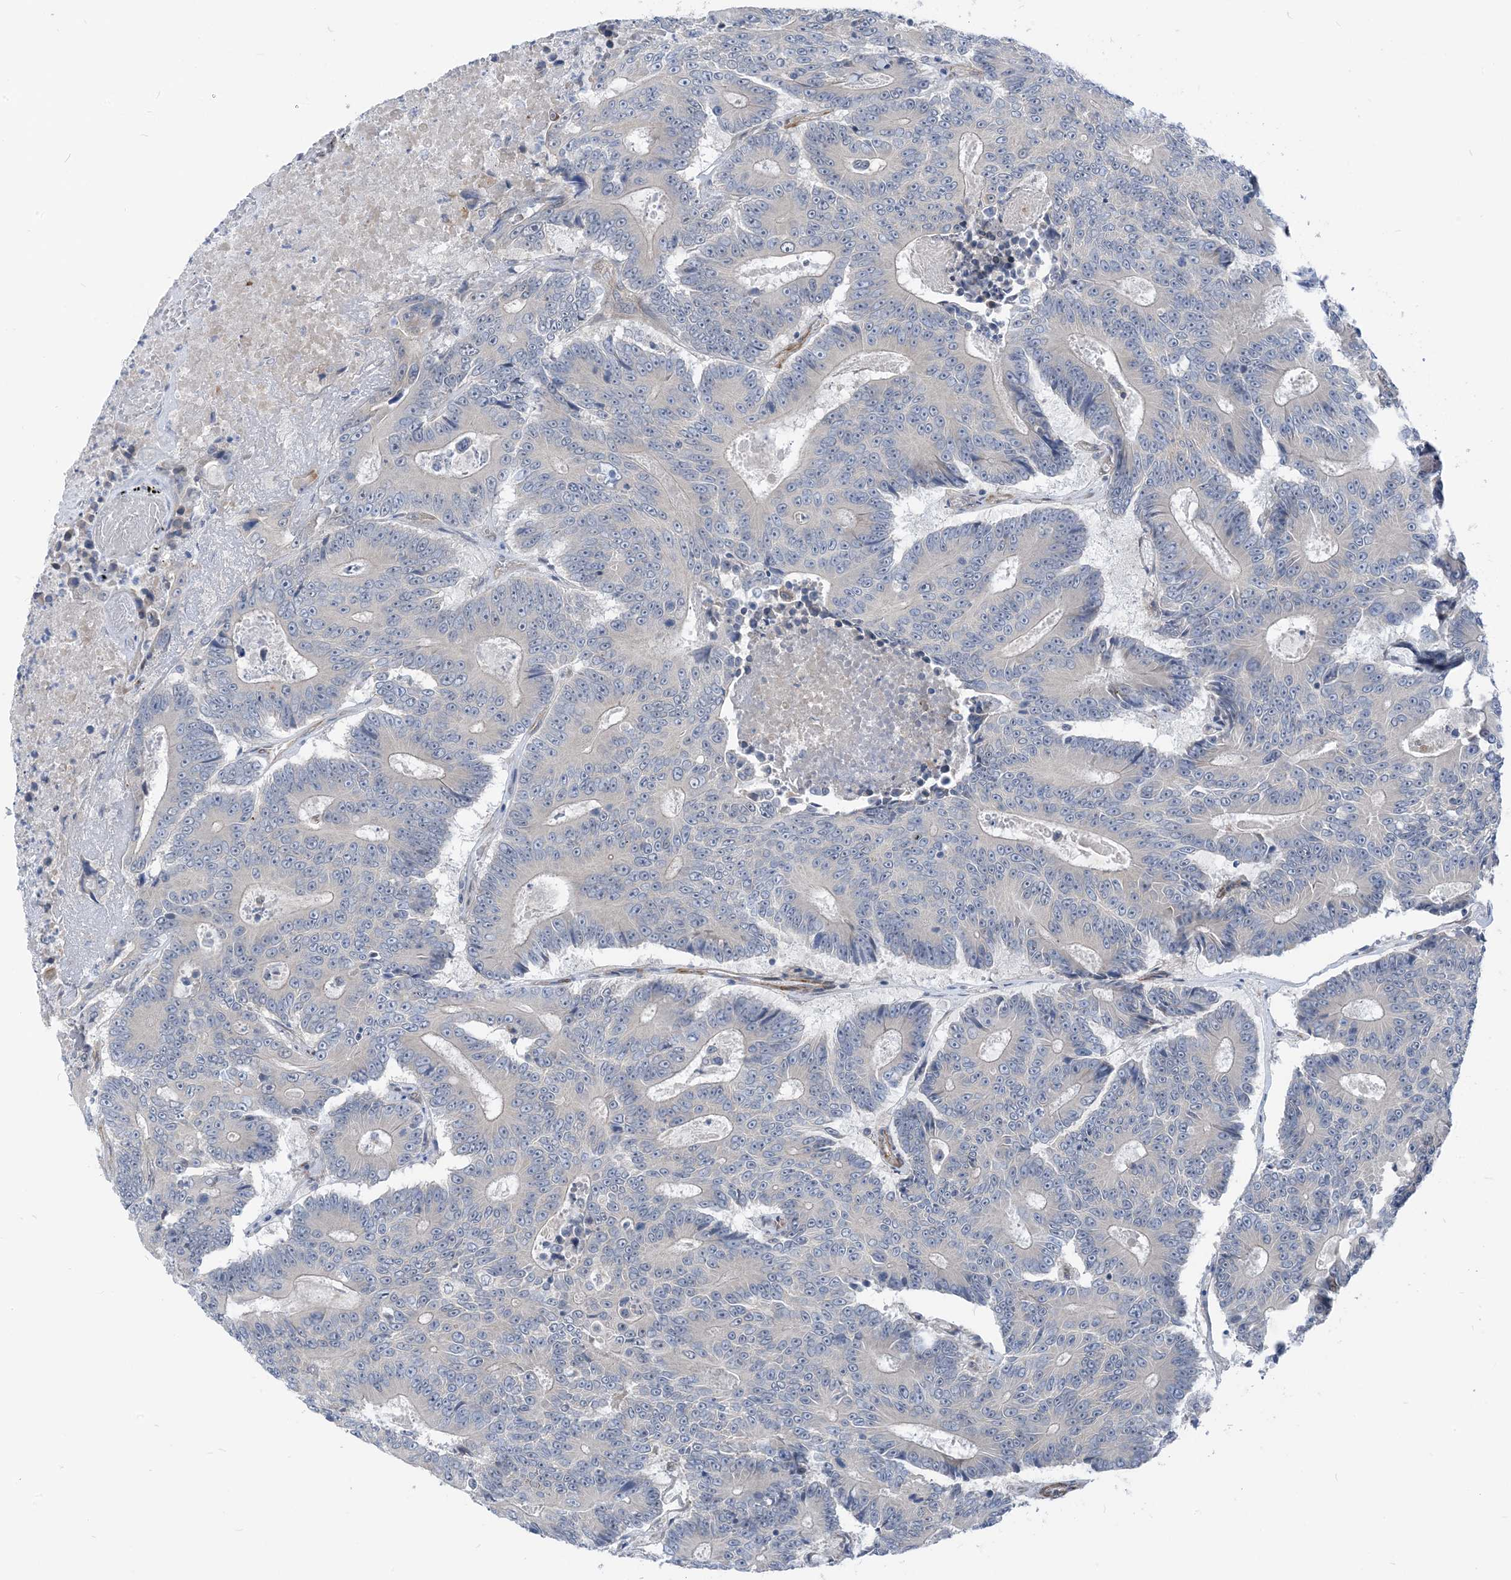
{"staining": {"intensity": "negative", "quantity": "none", "location": "none"}, "tissue": "colorectal cancer", "cell_type": "Tumor cells", "image_type": "cancer", "snomed": [{"axis": "morphology", "description": "Adenocarcinoma, NOS"}, {"axis": "topography", "description": "Colon"}], "caption": "There is no significant staining in tumor cells of colorectal adenocarcinoma.", "gene": "PLEKHA3", "patient": {"sex": "male", "age": 83}}